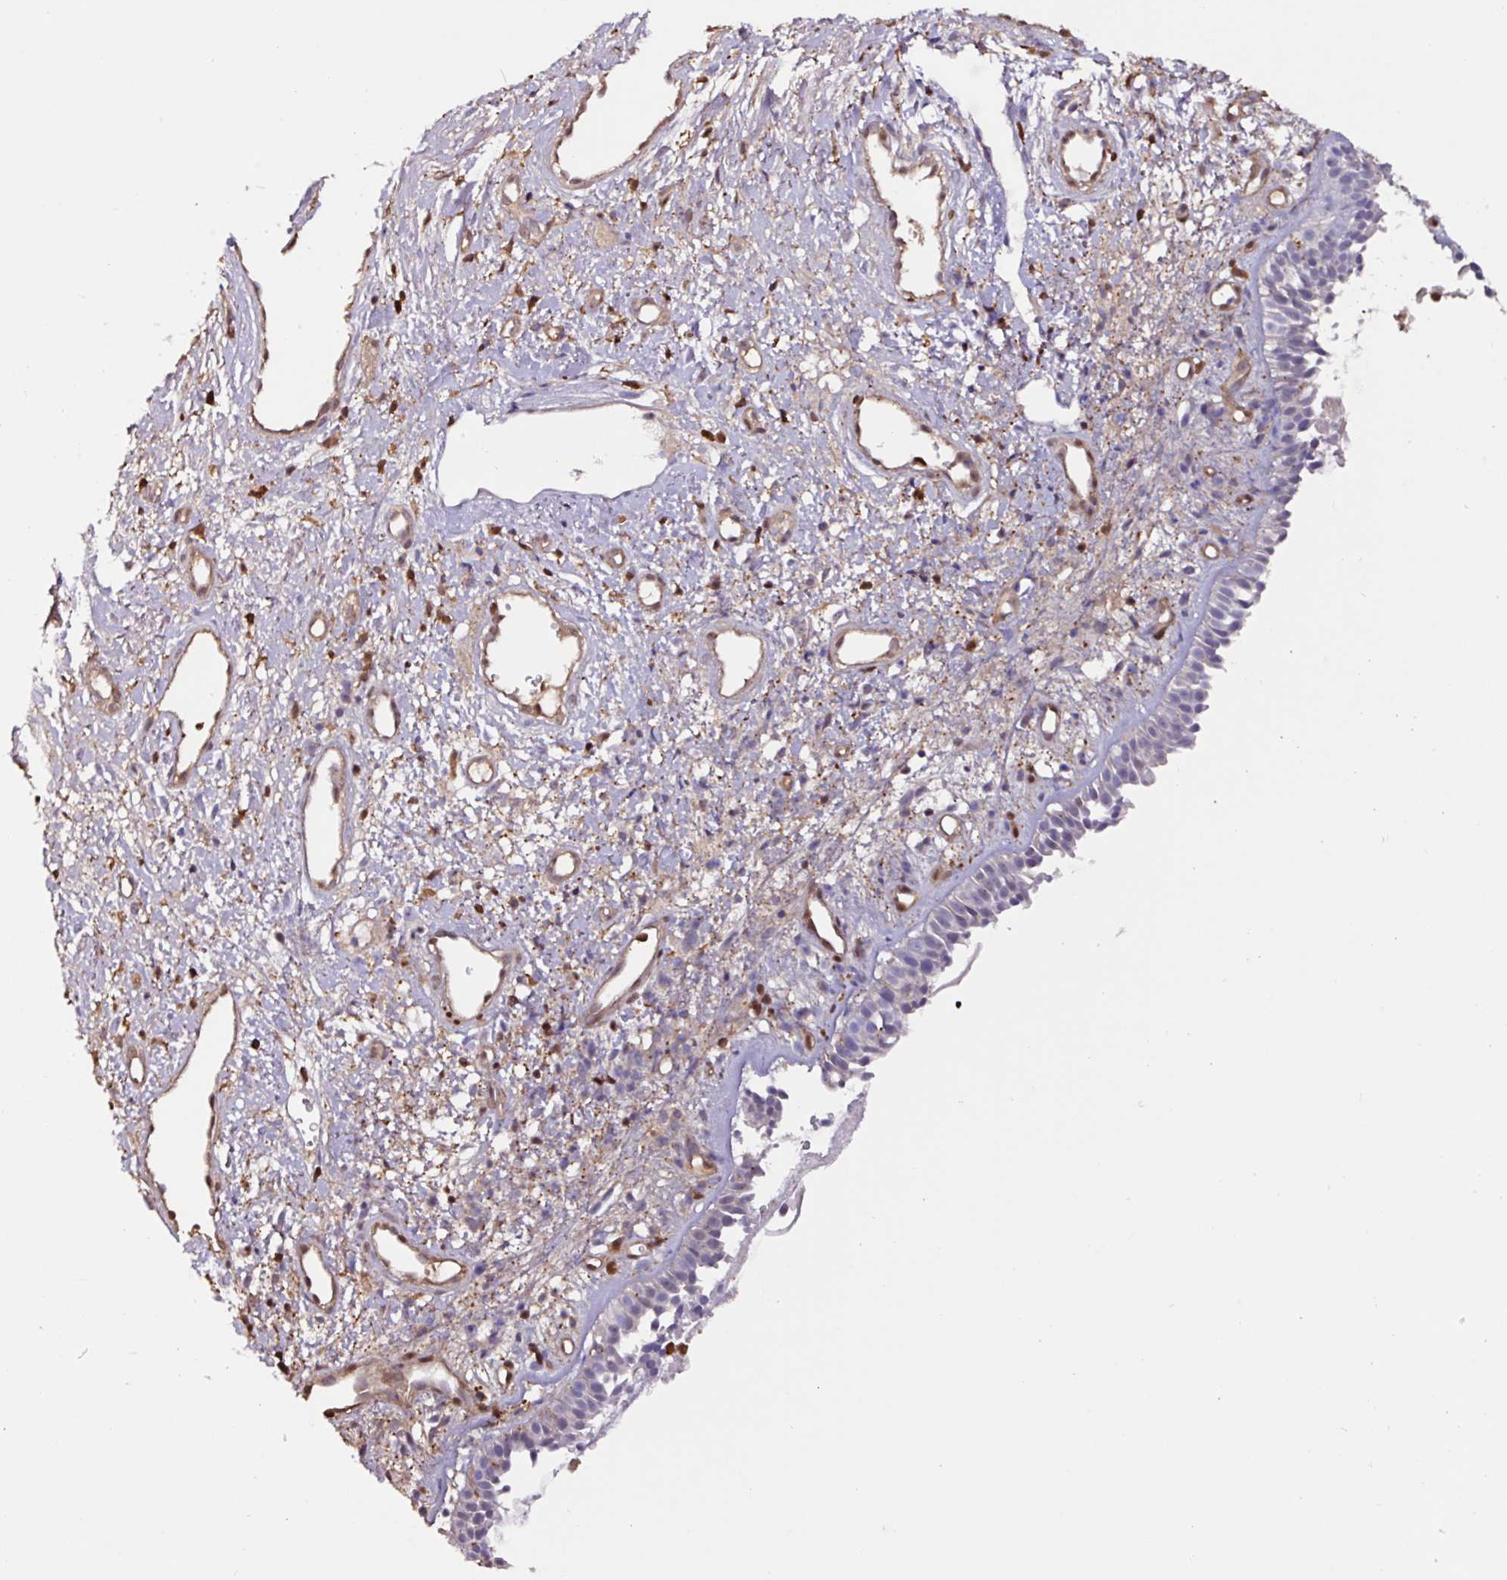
{"staining": {"intensity": "negative", "quantity": "none", "location": "none"}, "tissue": "nasopharynx", "cell_type": "Respiratory epithelial cells", "image_type": "normal", "snomed": [{"axis": "morphology", "description": "Normal tissue, NOS"}, {"axis": "topography", "description": "Cartilage tissue"}, {"axis": "topography", "description": "Nasopharynx"}, {"axis": "topography", "description": "Thyroid gland"}], "caption": "Nasopharynx stained for a protein using immunohistochemistry (IHC) exhibits no positivity respiratory epithelial cells.", "gene": "ARHGDIB", "patient": {"sex": "male", "age": 63}}